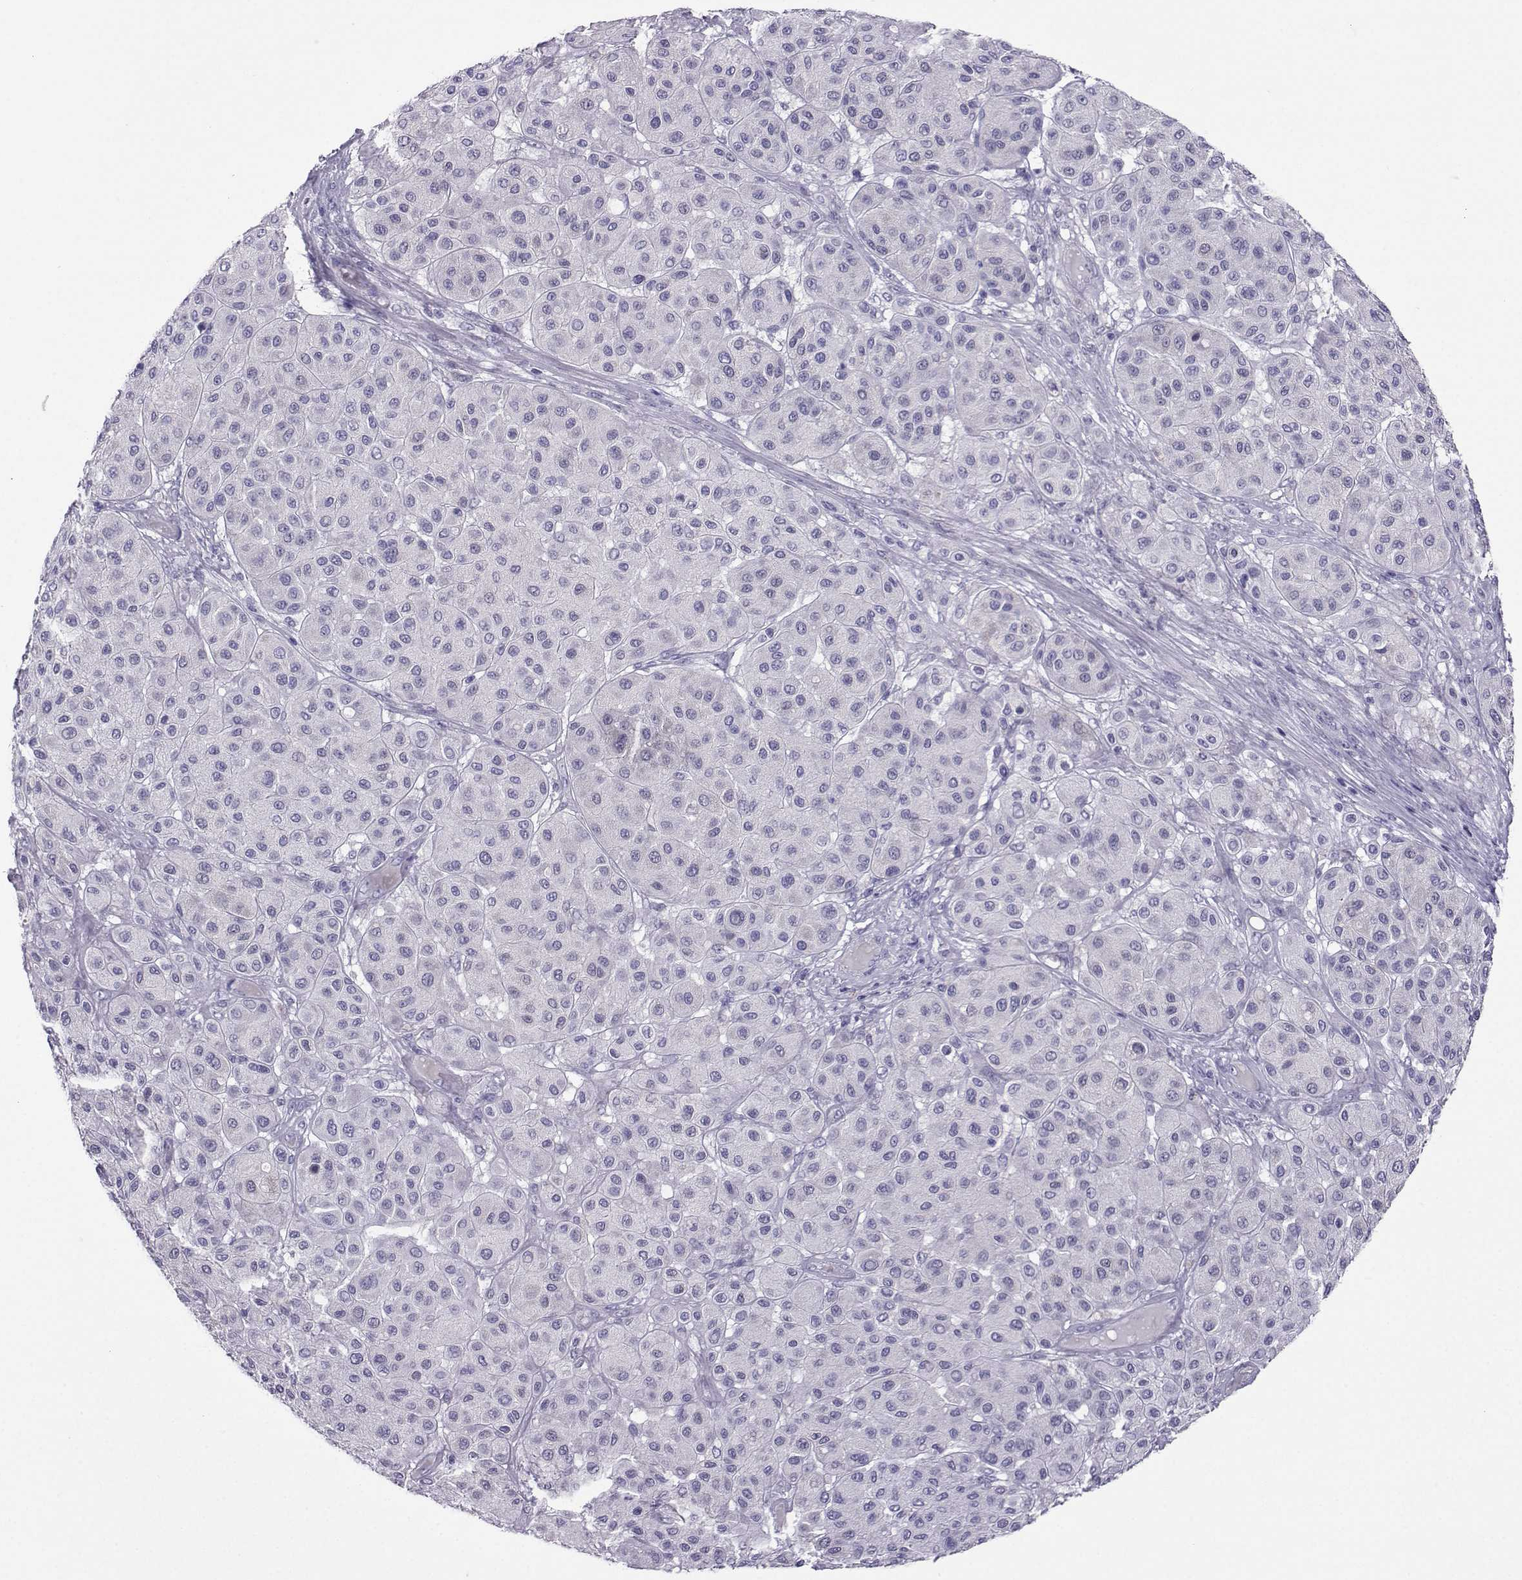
{"staining": {"intensity": "negative", "quantity": "none", "location": "none"}, "tissue": "melanoma", "cell_type": "Tumor cells", "image_type": "cancer", "snomed": [{"axis": "morphology", "description": "Malignant melanoma, Metastatic site"}, {"axis": "topography", "description": "Smooth muscle"}], "caption": "Immunohistochemical staining of human malignant melanoma (metastatic site) displays no significant positivity in tumor cells.", "gene": "FBXO24", "patient": {"sex": "male", "age": 41}}